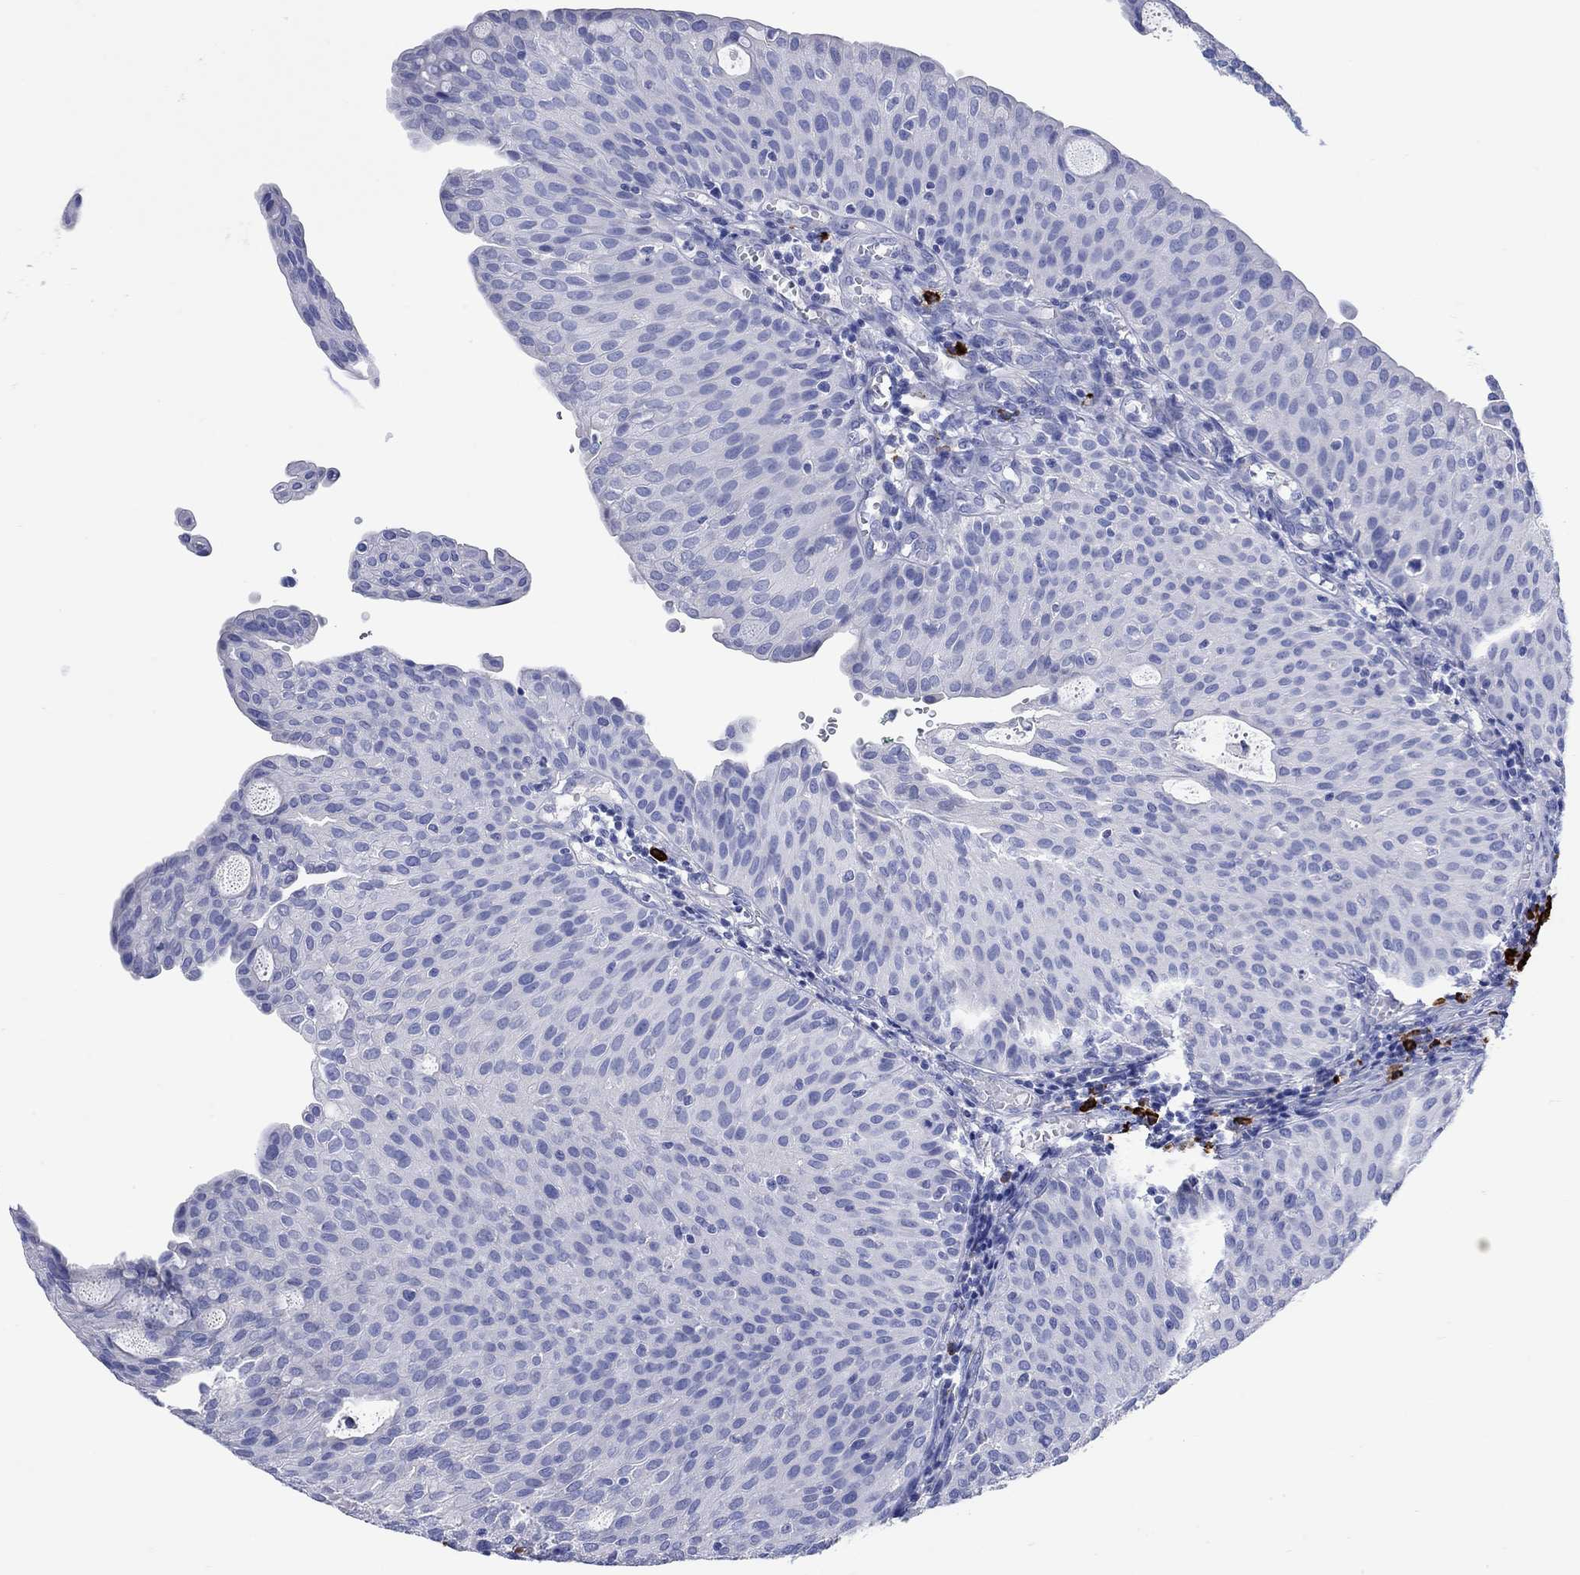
{"staining": {"intensity": "negative", "quantity": "none", "location": "none"}, "tissue": "urothelial cancer", "cell_type": "Tumor cells", "image_type": "cancer", "snomed": [{"axis": "morphology", "description": "Urothelial carcinoma, Low grade"}, {"axis": "topography", "description": "Urinary bladder"}], "caption": "Tumor cells are negative for brown protein staining in low-grade urothelial carcinoma.", "gene": "P2RY6", "patient": {"sex": "male", "age": 54}}